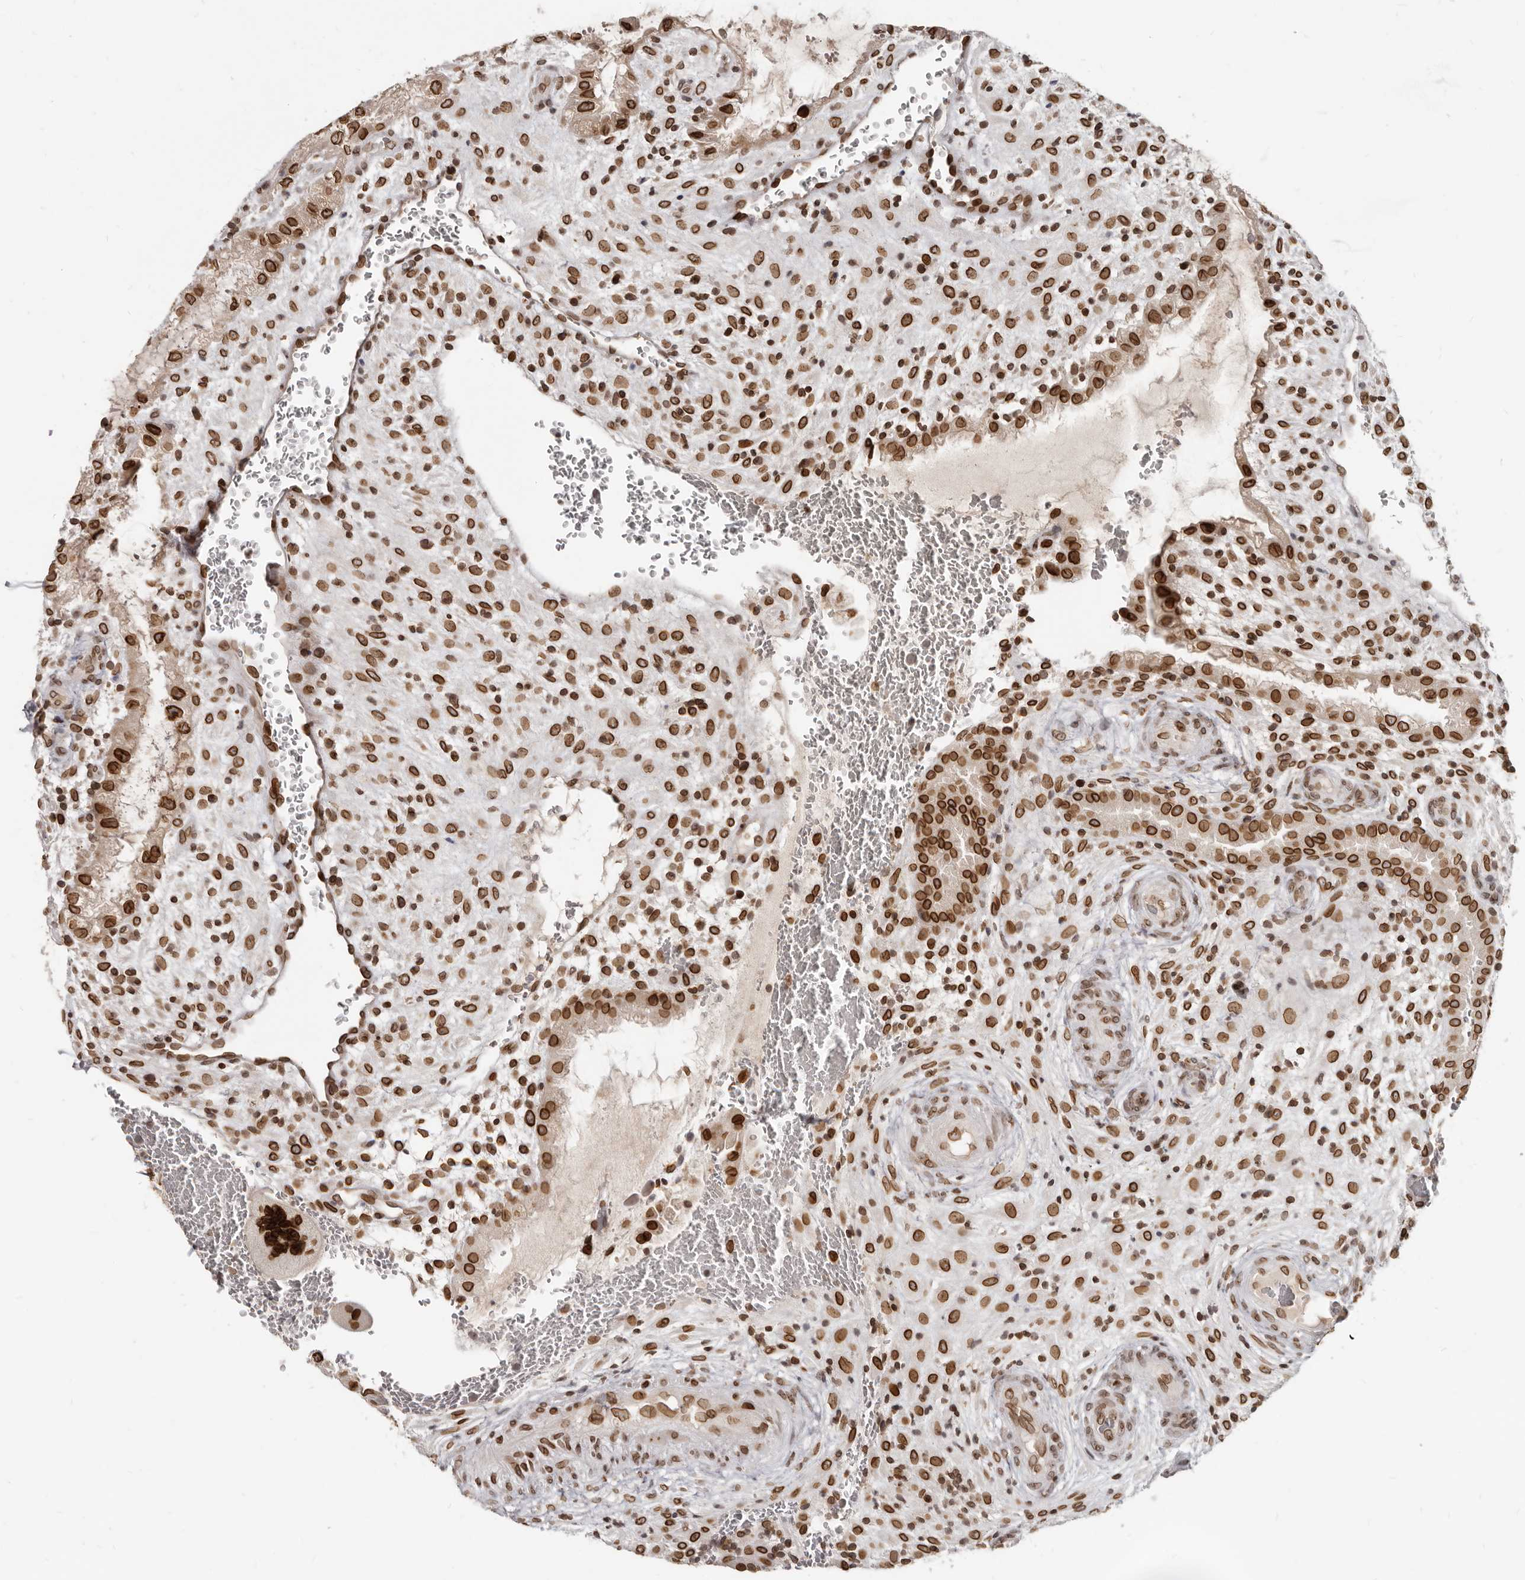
{"staining": {"intensity": "strong", "quantity": ">75%", "location": "cytoplasmic/membranous,nuclear"}, "tissue": "placenta", "cell_type": "Decidual cells", "image_type": "normal", "snomed": [{"axis": "morphology", "description": "Normal tissue, NOS"}, {"axis": "topography", "description": "Placenta"}], "caption": "Placenta was stained to show a protein in brown. There is high levels of strong cytoplasmic/membranous,nuclear positivity in approximately >75% of decidual cells. The protein is stained brown, and the nuclei are stained in blue (DAB (3,3'-diaminobenzidine) IHC with brightfield microscopy, high magnification).", "gene": "NUP153", "patient": {"sex": "female", "age": 35}}